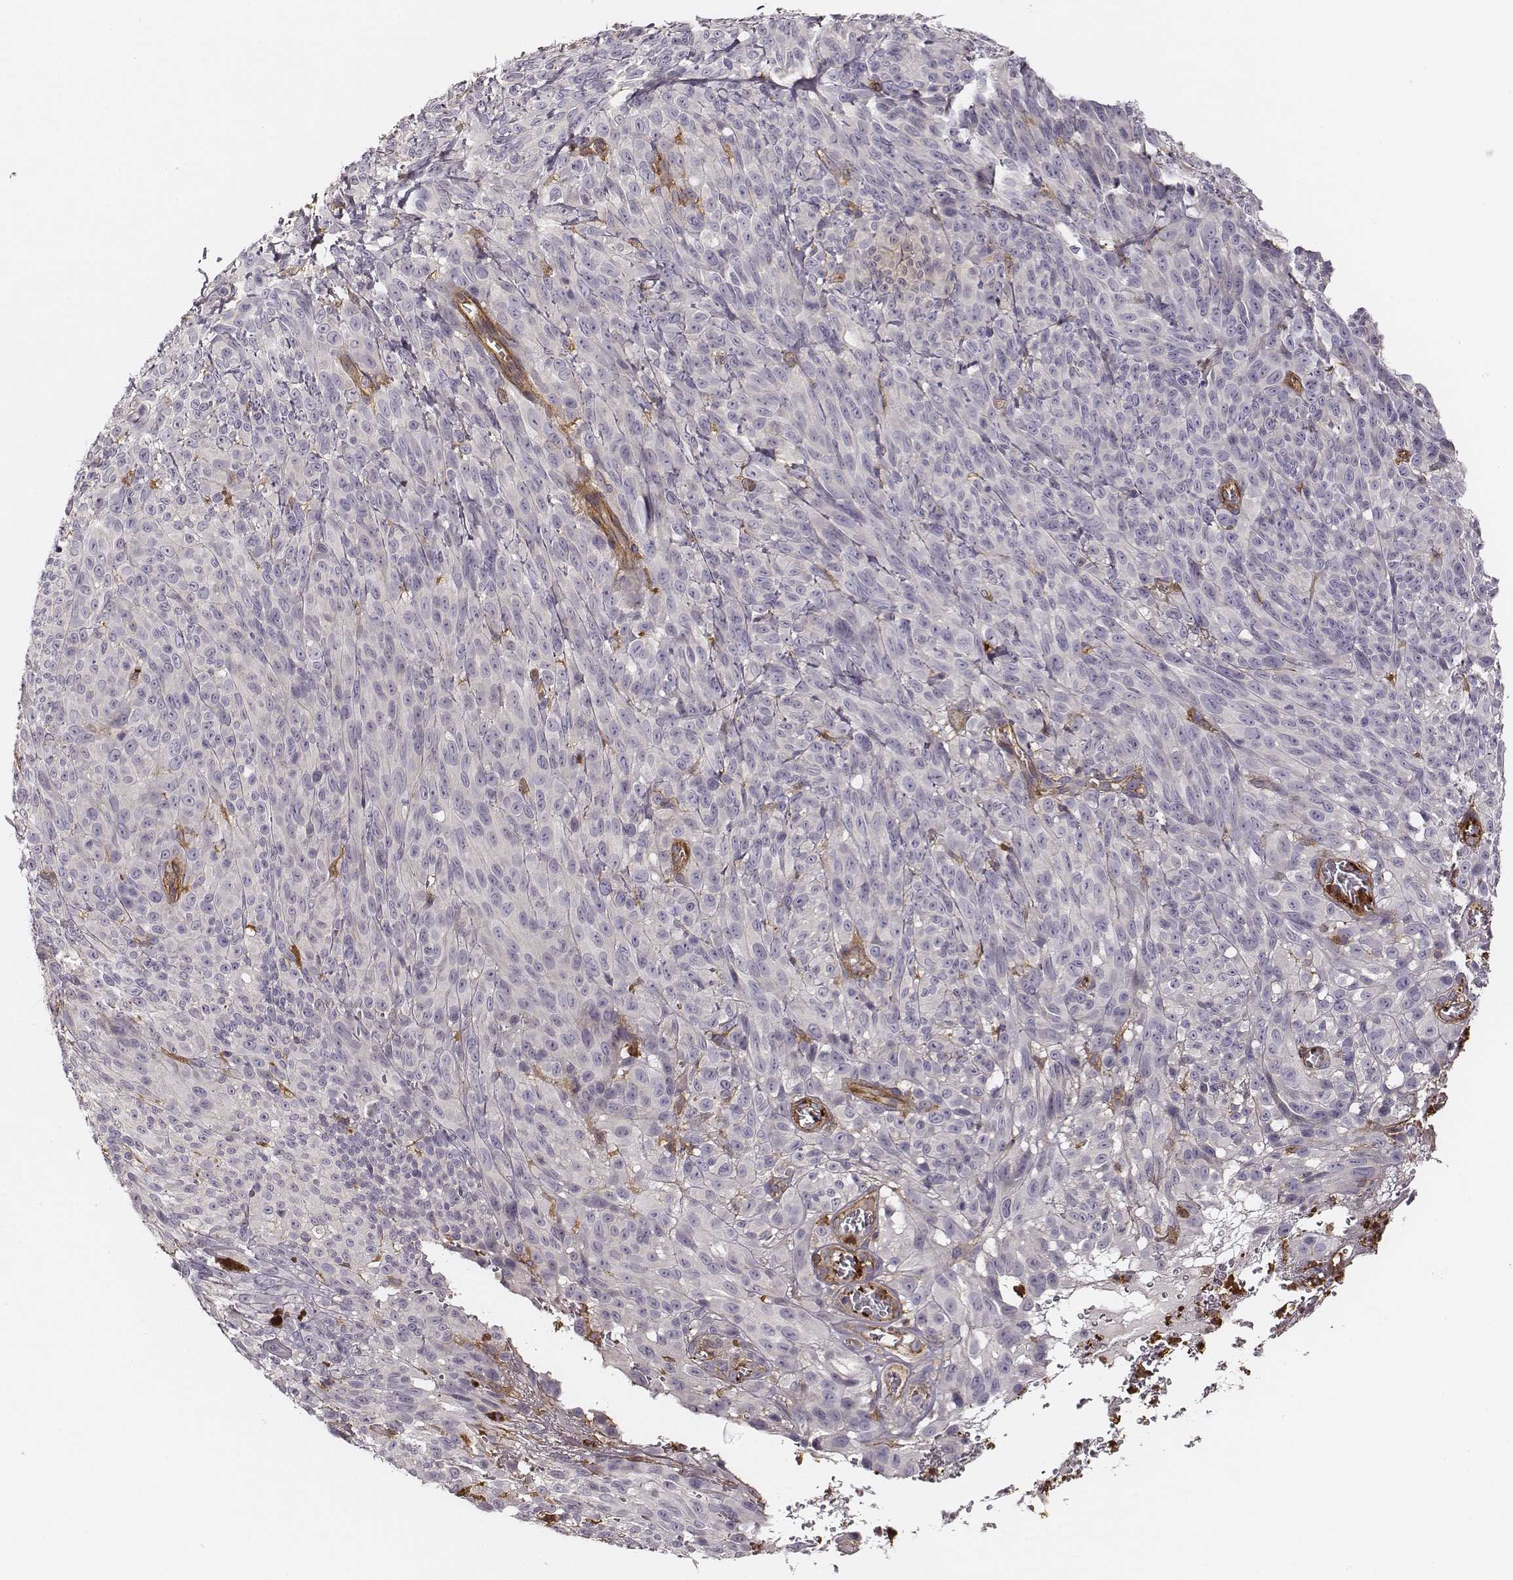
{"staining": {"intensity": "negative", "quantity": "none", "location": "none"}, "tissue": "melanoma", "cell_type": "Tumor cells", "image_type": "cancer", "snomed": [{"axis": "morphology", "description": "Malignant melanoma, NOS"}, {"axis": "topography", "description": "Skin"}], "caption": "Malignant melanoma was stained to show a protein in brown. There is no significant expression in tumor cells. The staining was performed using DAB to visualize the protein expression in brown, while the nuclei were stained in blue with hematoxylin (Magnification: 20x).", "gene": "ZYX", "patient": {"sex": "male", "age": 83}}